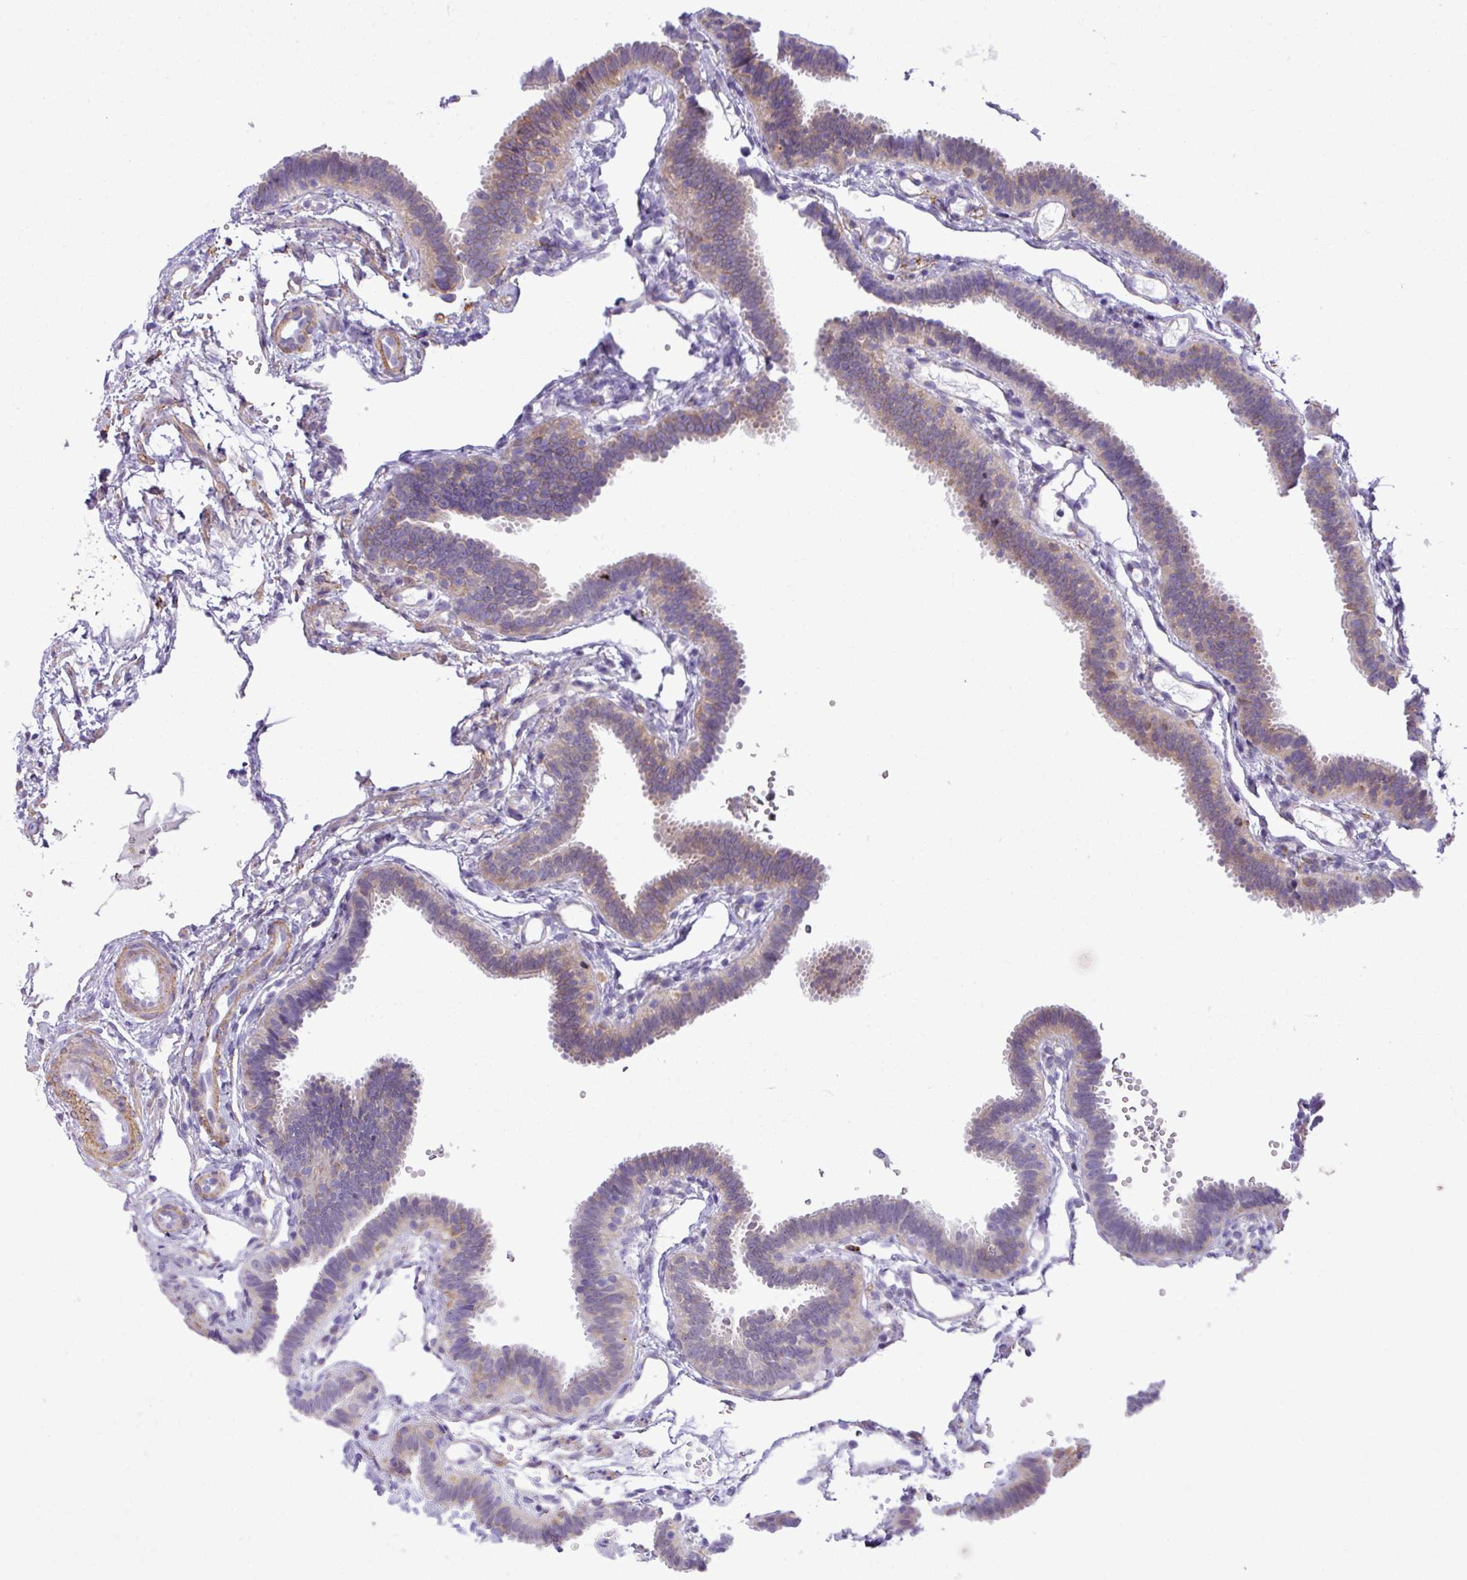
{"staining": {"intensity": "weak", "quantity": "25%-75%", "location": "cytoplasmic/membranous"}, "tissue": "fallopian tube", "cell_type": "Glandular cells", "image_type": "normal", "snomed": [{"axis": "morphology", "description": "Normal tissue, NOS"}, {"axis": "topography", "description": "Fallopian tube"}], "caption": "This is an image of immunohistochemistry (IHC) staining of unremarkable fallopian tube, which shows weak expression in the cytoplasmic/membranous of glandular cells.", "gene": "ZSCAN5A", "patient": {"sex": "female", "age": 37}}